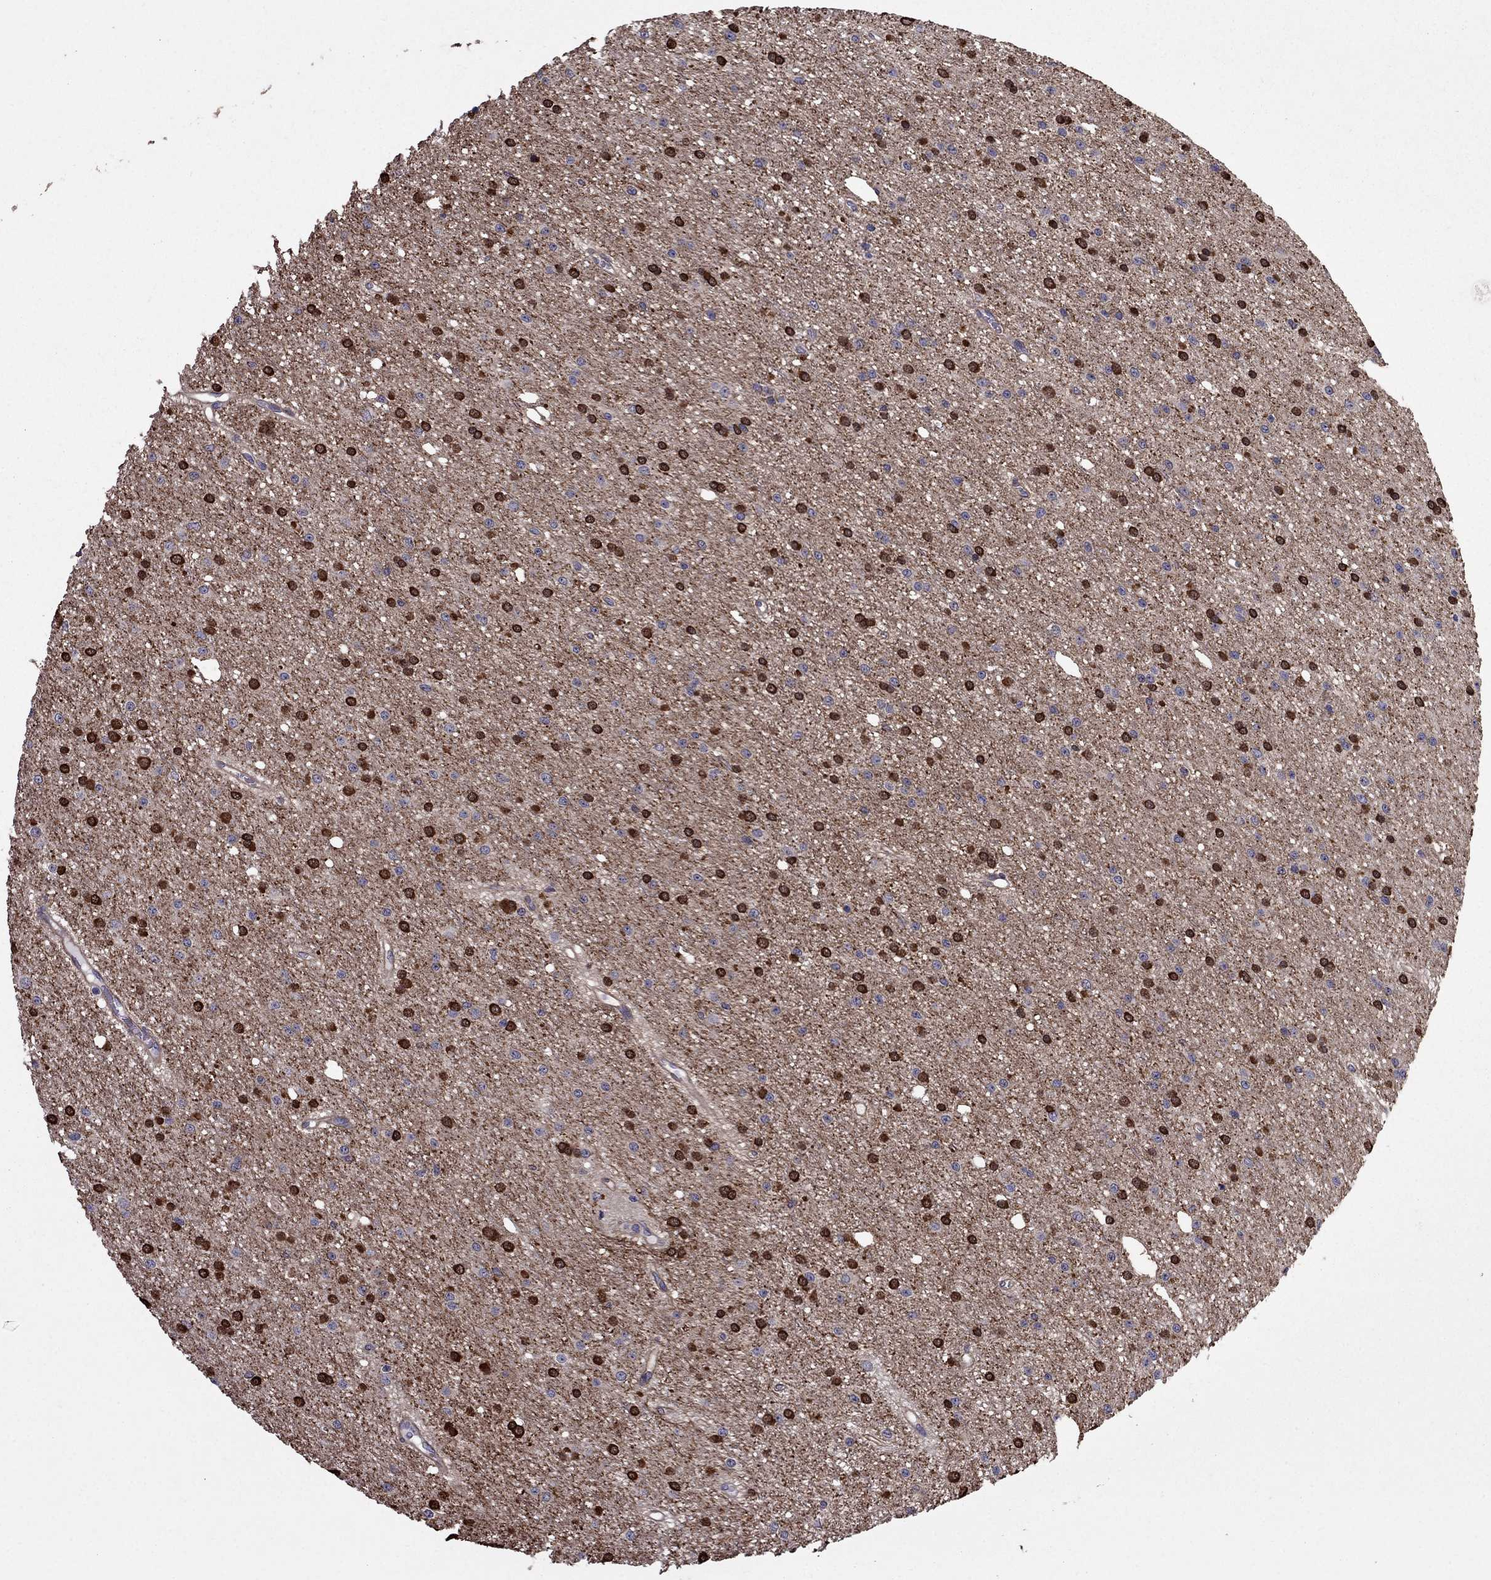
{"staining": {"intensity": "strong", "quantity": ">75%", "location": "cytoplasmic/membranous"}, "tissue": "glioma", "cell_type": "Tumor cells", "image_type": "cancer", "snomed": [{"axis": "morphology", "description": "Glioma, malignant, Low grade"}, {"axis": "topography", "description": "Brain"}], "caption": "Immunohistochemistry (IHC) of low-grade glioma (malignant) demonstrates high levels of strong cytoplasmic/membranous staining in approximately >75% of tumor cells.", "gene": "ITGB1", "patient": {"sex": "male", "age": 27}}